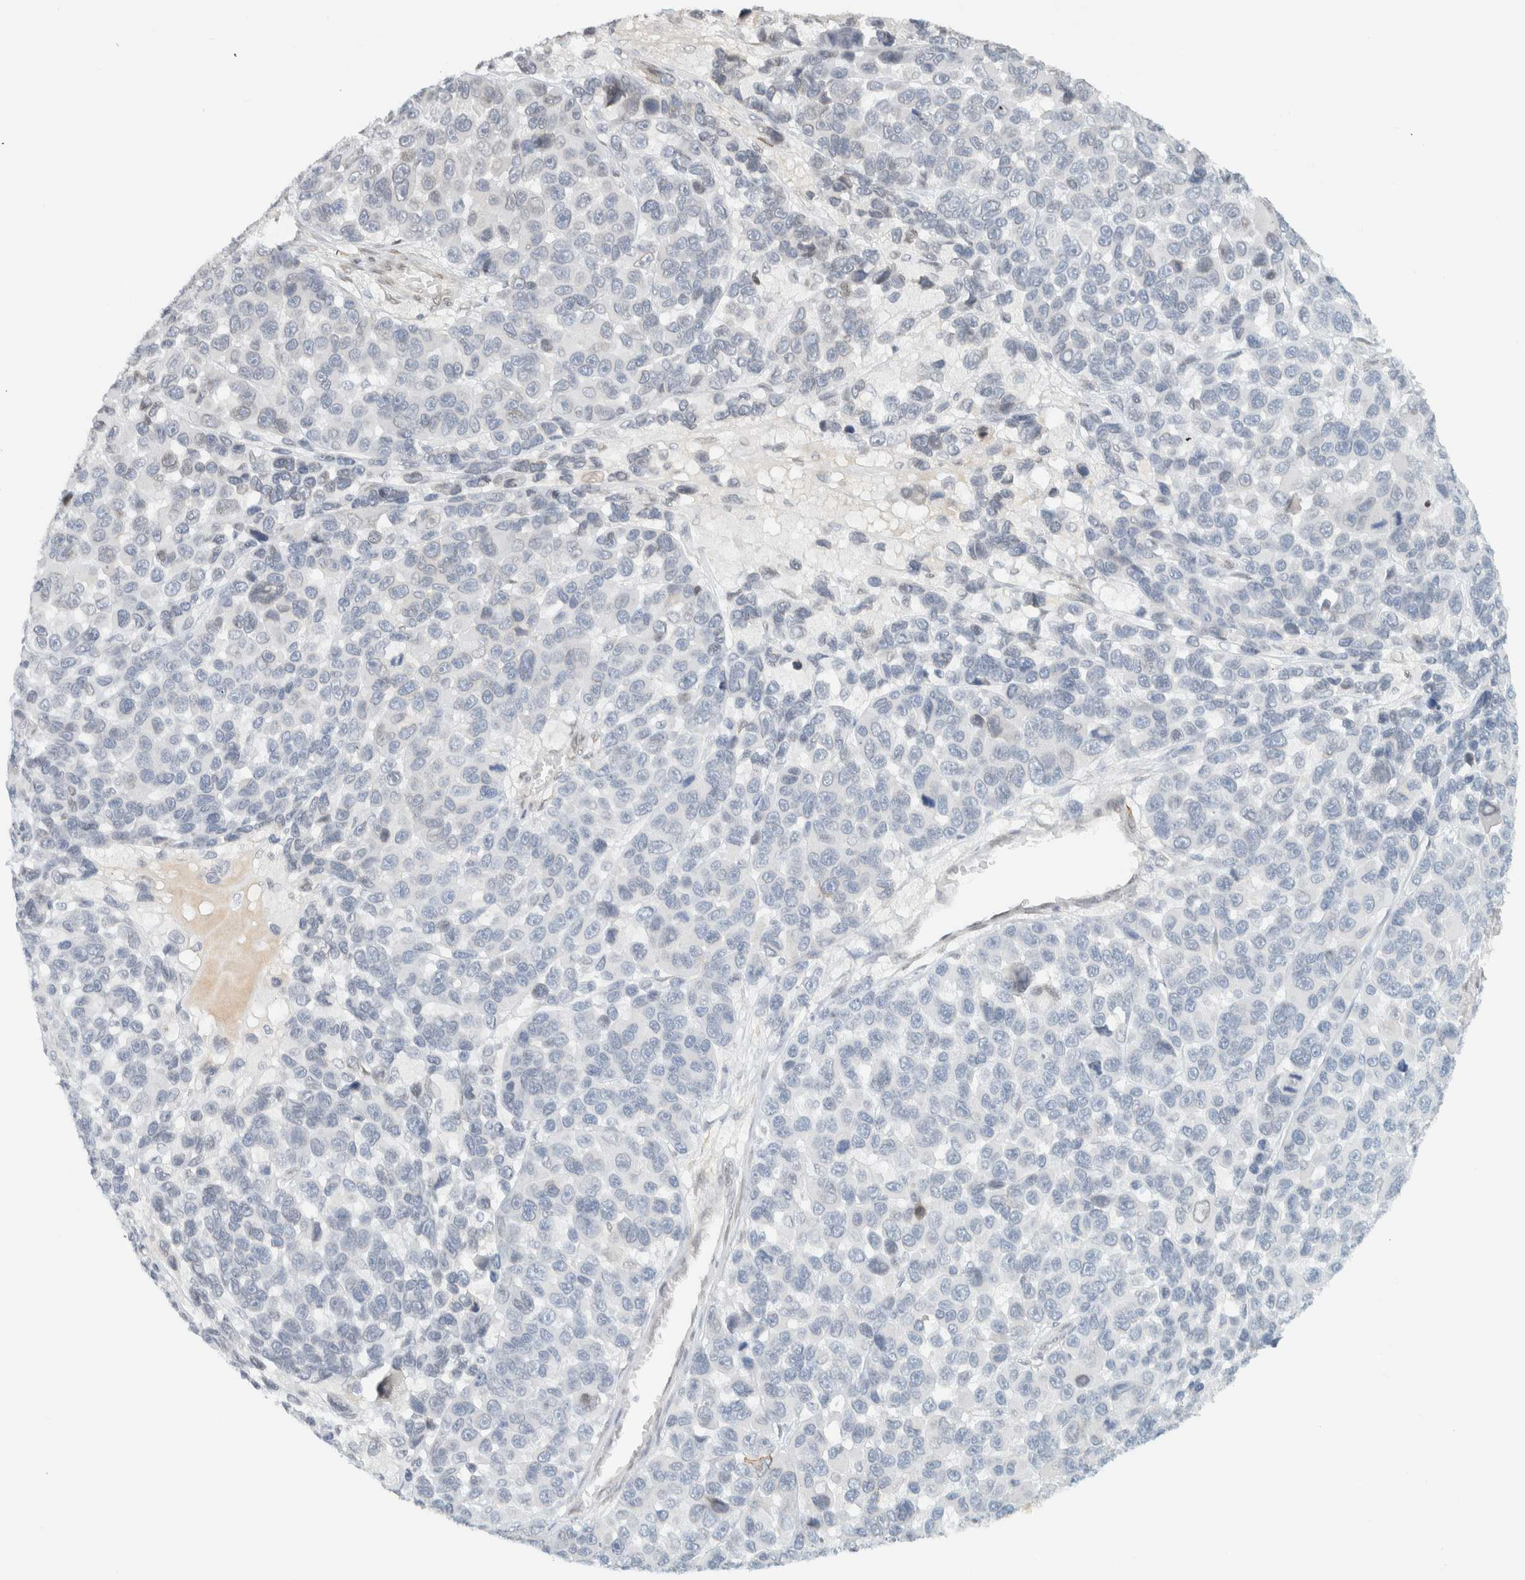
{"staining": {"intensity": "negative", "quantity": "none", "location": "none"}, "tissue": "melanoma", "cell_type": "Tumor cells", "image_type": "cancer", "snomed": [{"axis": "morphology", "description": "Malignant melanoma, NOS"}, {"axis": "topography", "description": "Skin"}], "caption": "The image displays no significant positivity in tumor cells of malignant melanoma. (DAB (3,3'-diaminobenzidine) IHC with hematoxylin counter stain).", "gene": "C1QTNF12", "patient": {"sex": "male", "age": 53}}